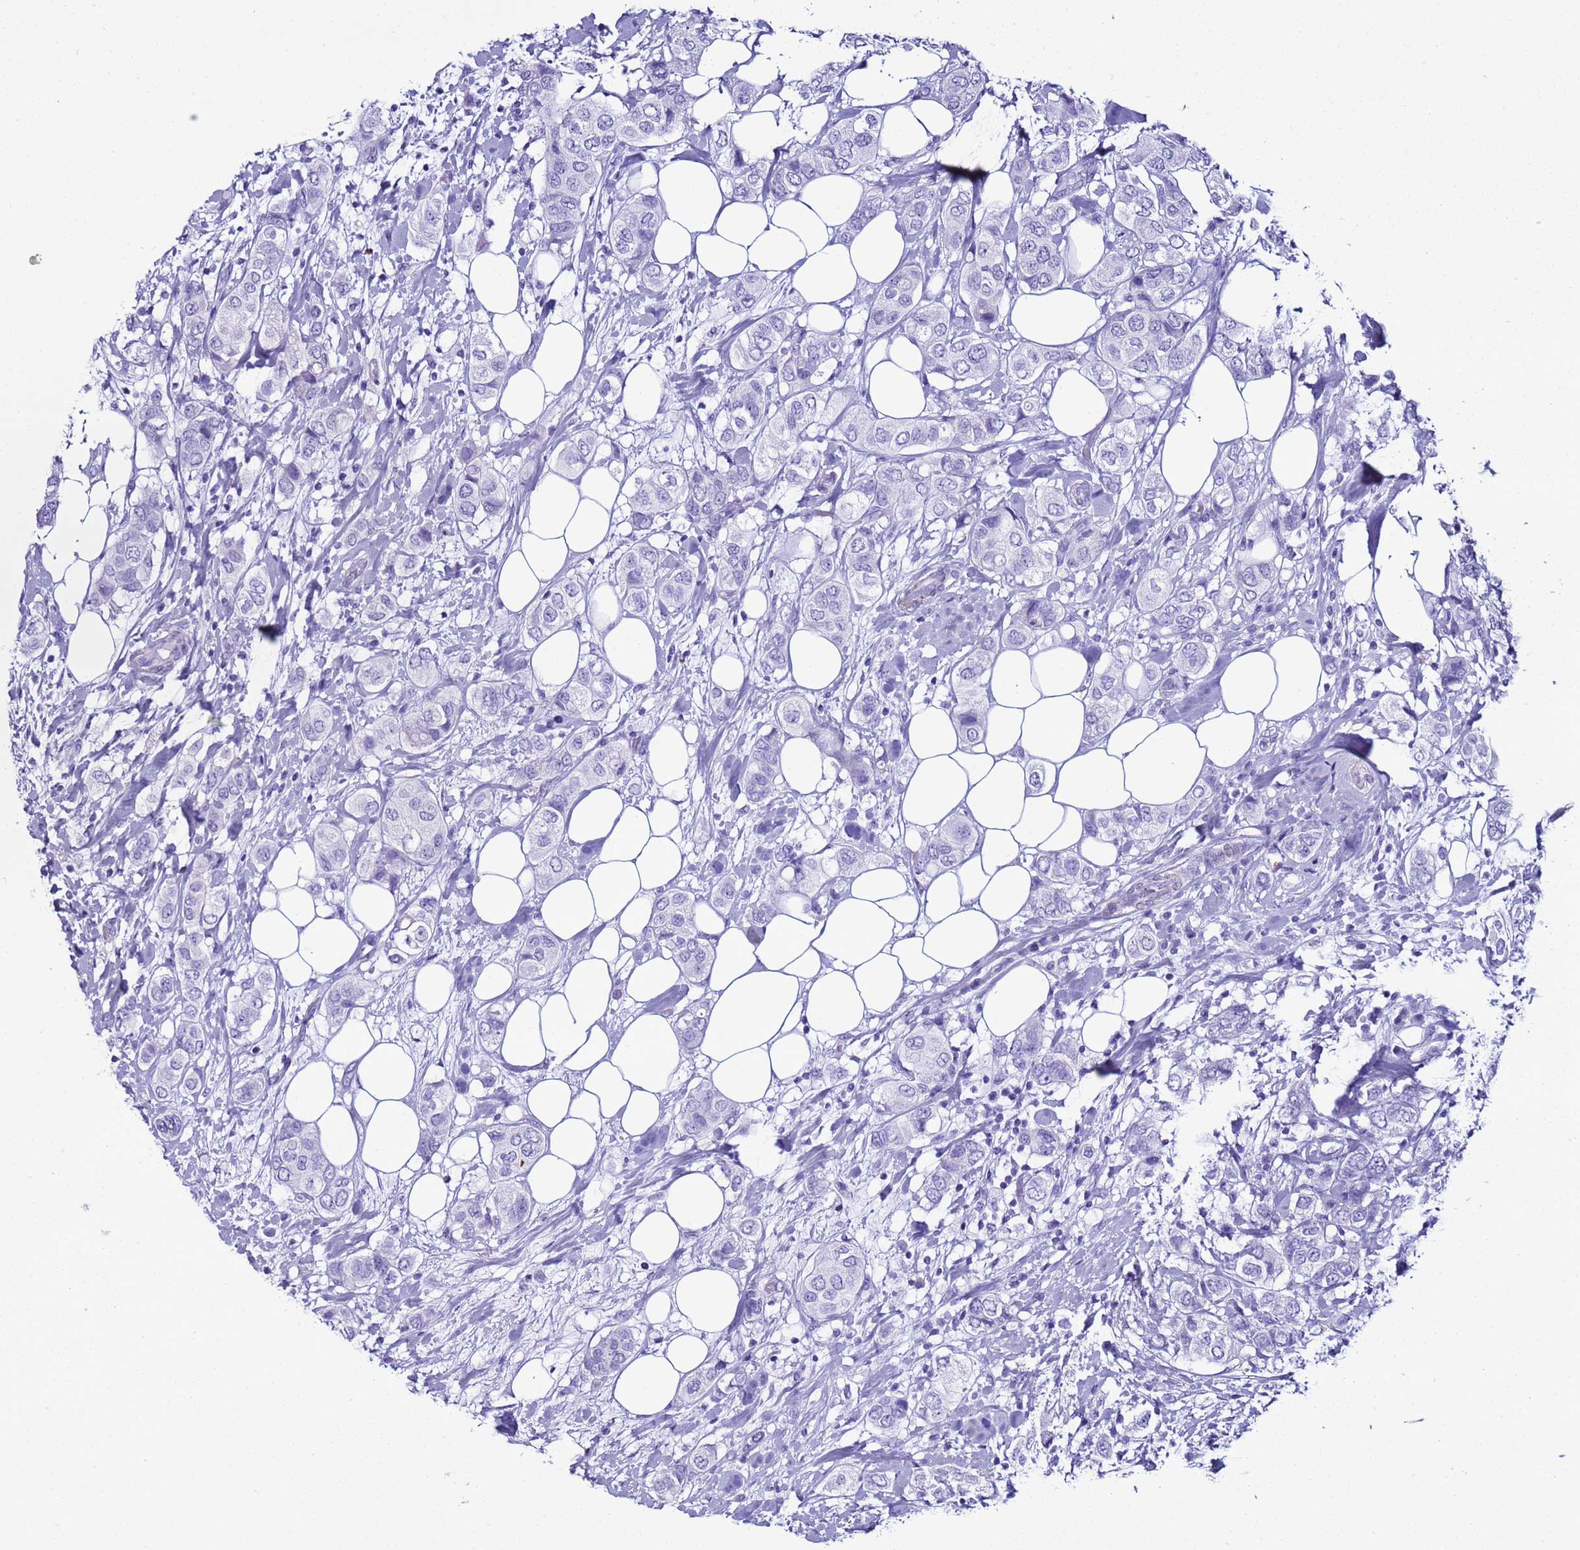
{"staining": {"intensity": "negative", "quantity": "none", "location": "none"}, "tissue": "breast cancer", "cell_type": "Tumor cells", "image_type": "cancer", "snomed": [{"axis": "morphology", "description": "Lobular carcinoma"}, {"axis": "topography", "description": "Breast"}], "caption": "Protein analysis of breast cancer (lobular carcinoma) demonstrates no significant staining in tumor cells.", "gene": "LCMT1", "patient": {"sex": "female", "age": 51}}